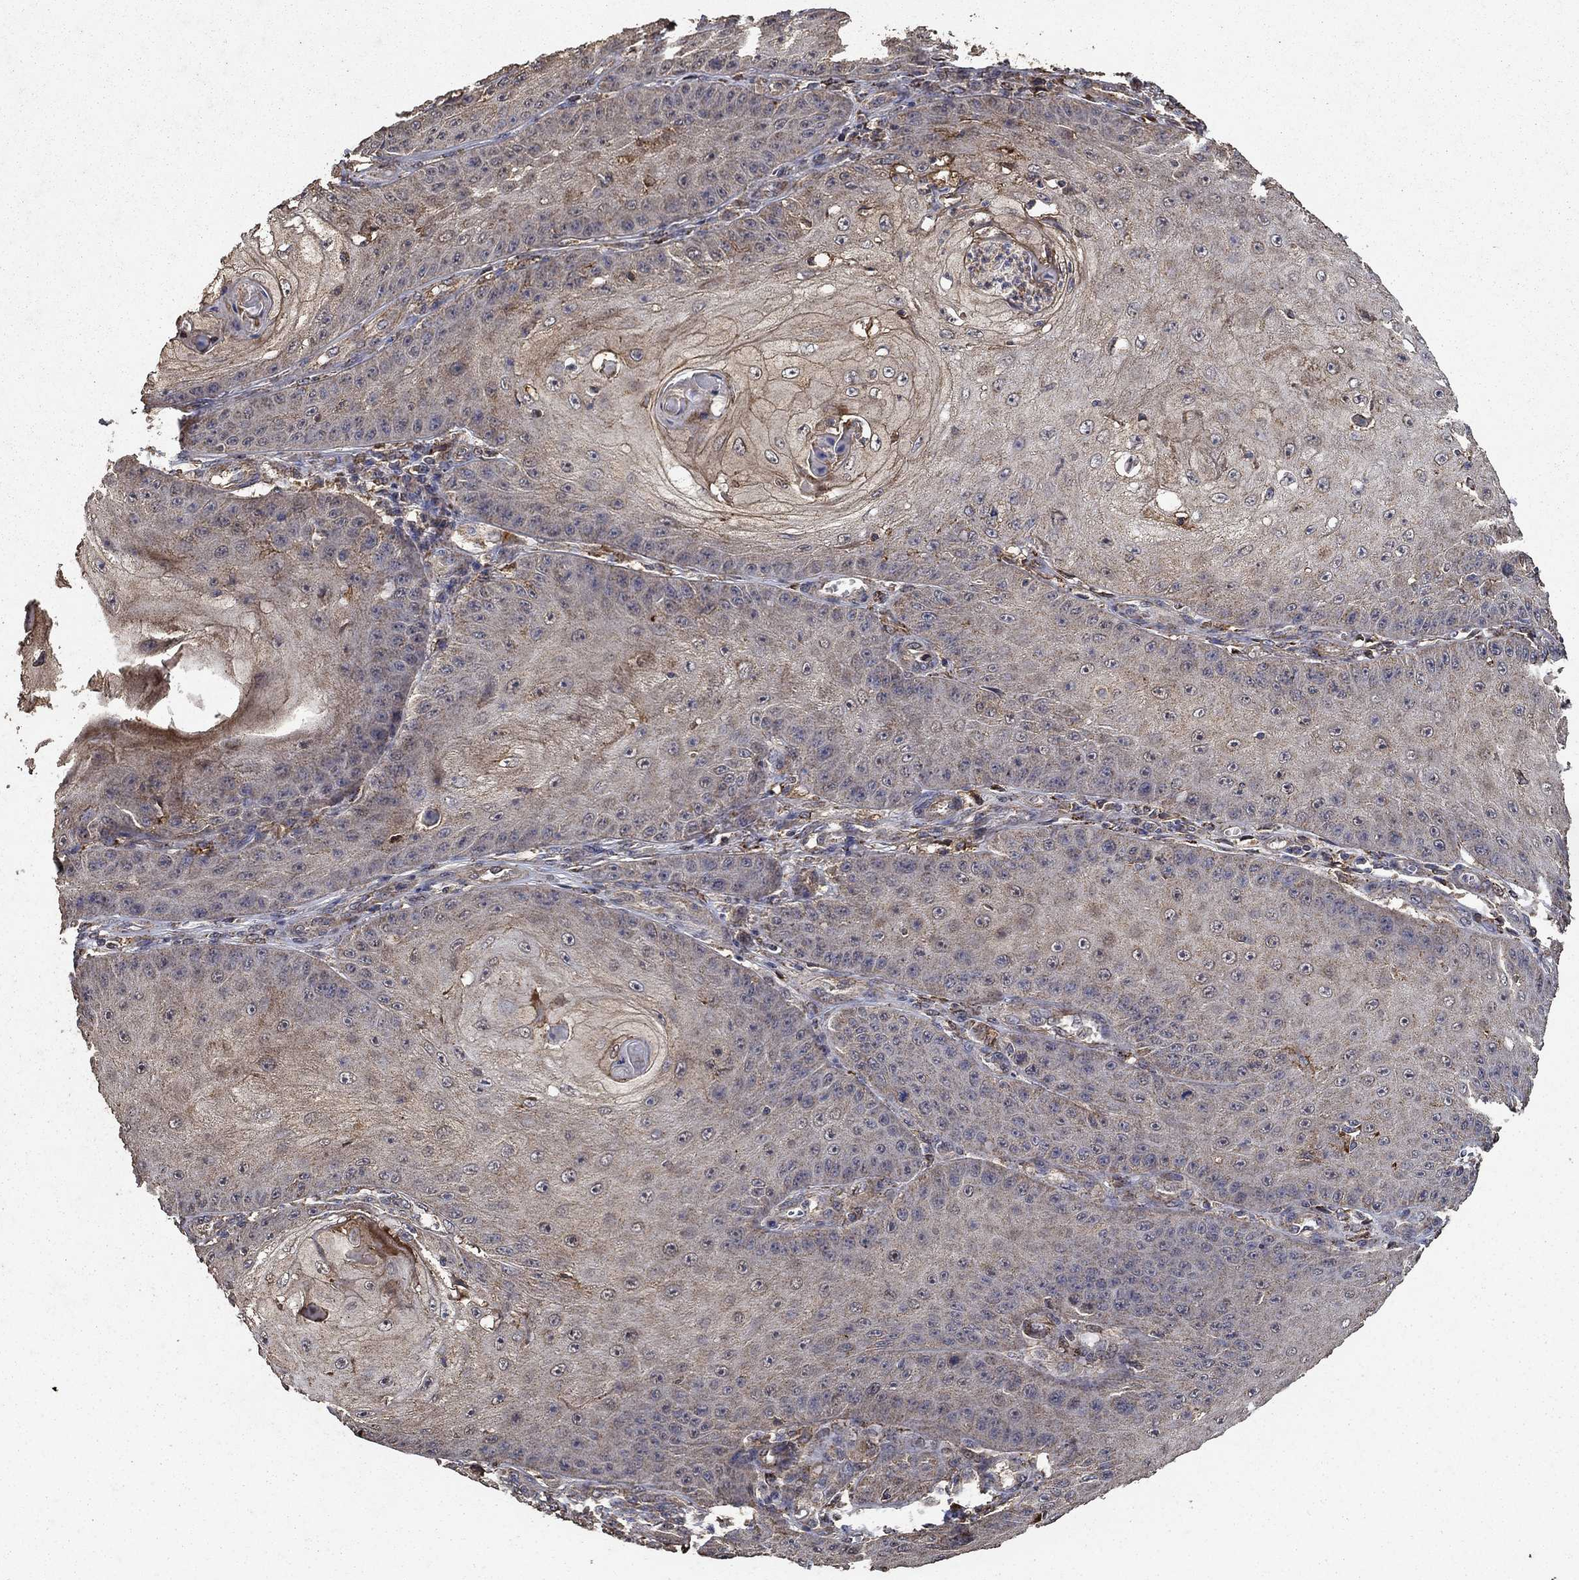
{"staining": {"intensity": "strong", "quantity": "<25%", "location": "cytoplasmic/membranous"}, "tissue": "skin cancer", "cell_type": "Tumor cells", "image_type": "cancer", "snomed": [{"axis": "morphology", "description": "Squamous cell carcinoma, NOS"}, {"axis": "topography", "description": "Skin"}], "caption": "This histopathology image reveals skin cancer (squamous cell carcinoma) stained with immunohistochemistry to label a protein in brown. The cytoplasmic/membranous of tumor cells show strong positivity for the protein. Nuclei are counter-stained blue.", "gene": "IFRD1", "patient": {"sex": "male", "age": 70}}